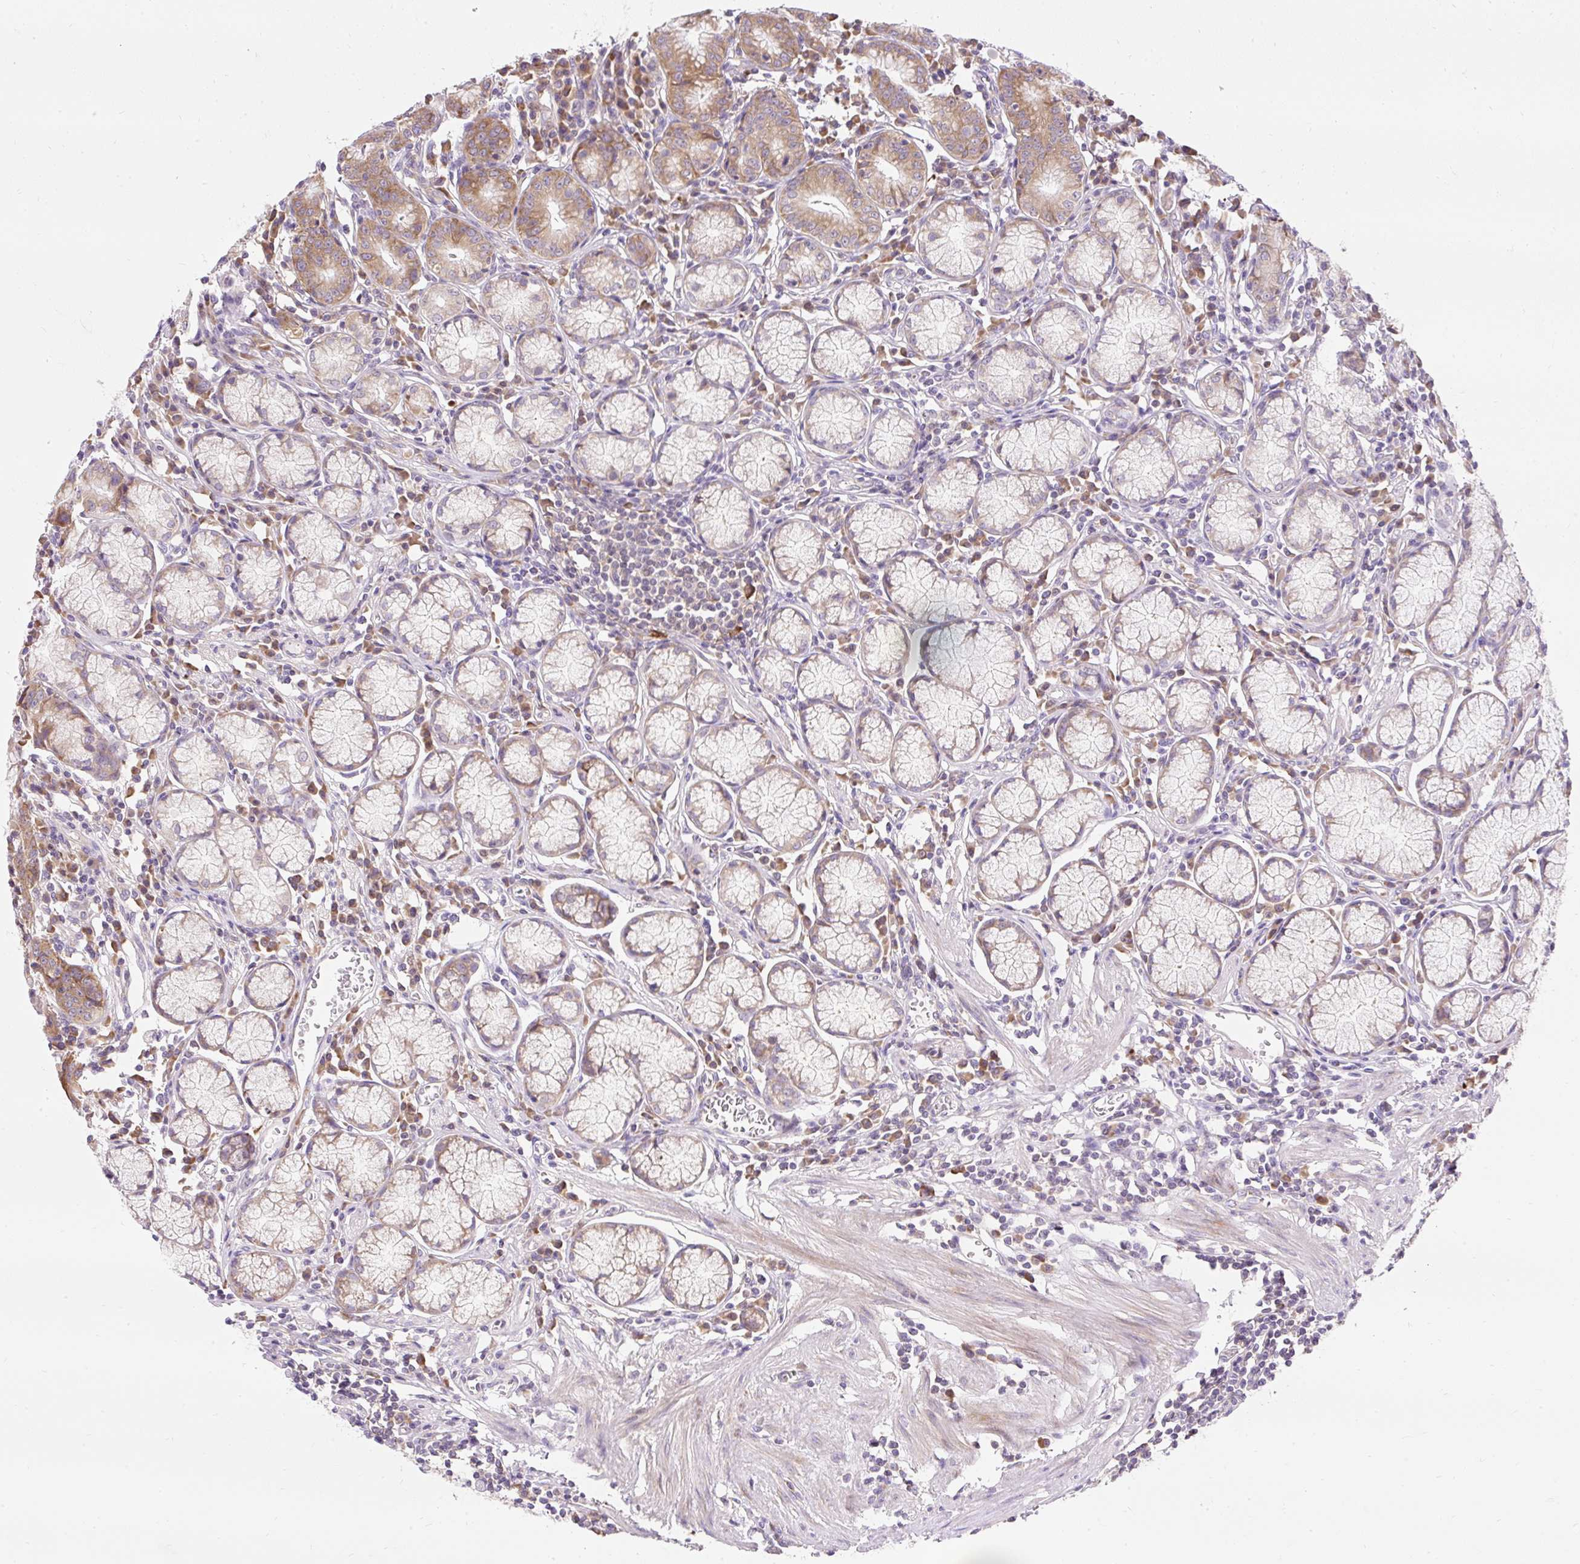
{"staining": {"intensity": "moderate", "quantity": "25%-75%", "location": "cytoplasmic/membranous"}, "tissue": "stomach", "cell_type": "Glandular cells", "image_type": "normal", "snomed": [{"axis": "morphology", "description": "Normal tissue, NOS"}, {"axis": "topography", "description": "Stomach"}], "caption": "Immunohistochemistry (IHC) (DAB (3,3'-diaminobenzidine)) staining of normal human stomach reveals moderate cytoplasmic/membranous protein staining in about 25%-75% of glandular cells. (Brightfield microscopy of DAB IHC at high magnification).", "gene": "GPR45", "patient": {"sex": "male", "age": 55}}